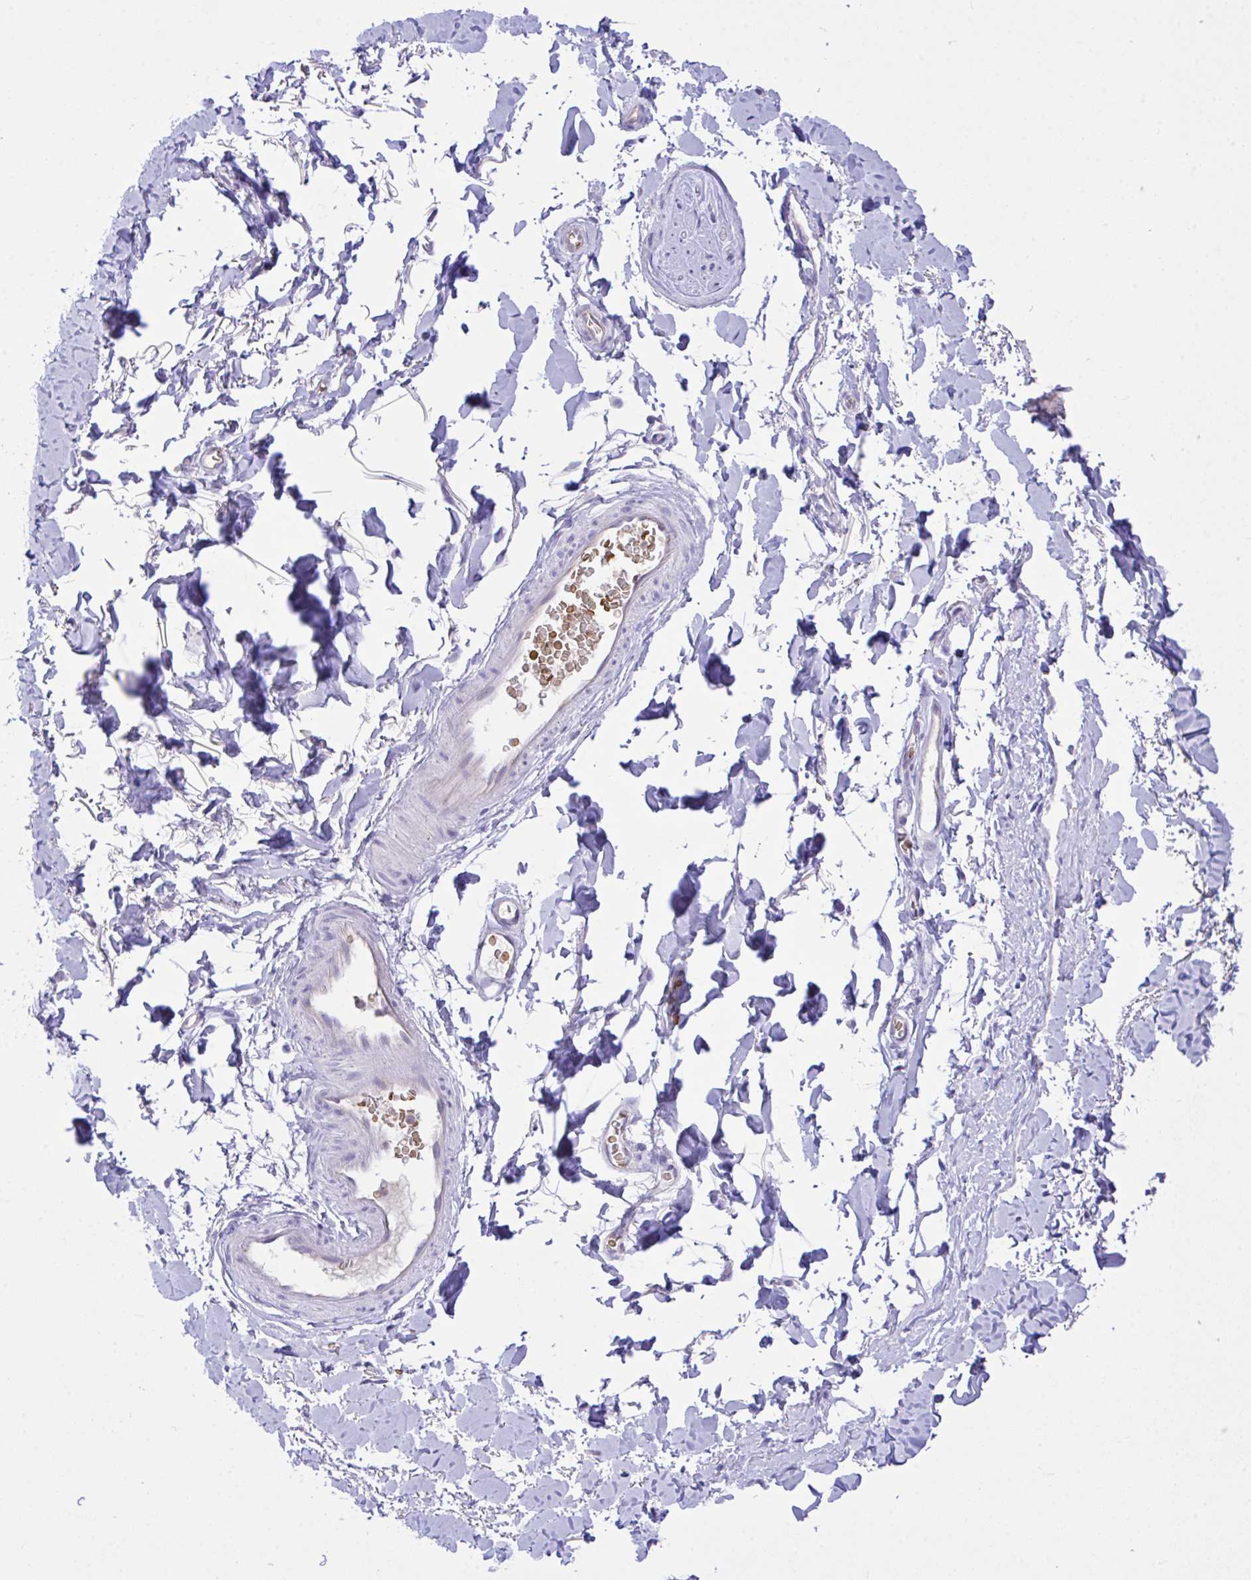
{"staining": {"intensity": "negative", "quantity": "none", "location": "none"}, "tissue": "adipose tissue", "cell_type": "Adipocytes", "image_type": "normal", "snomed": [{"axis": "morphology", "description": "Normal tissue, NOS"}, {"axis": "topography", "description": "Vulva"}, {"axis": "topography", "description": "Peripheral nerve tissue"}], "caption": "Adipocytes are negative for protein expression in unremarkable human adipose tissue. (DAB (3,3'-diaminobenzidine) immunohistochemistry (IHC) with hematoxylin counter stain).", "gene": "ZNF221", "patient": {"sex": "female", "age": 66}}